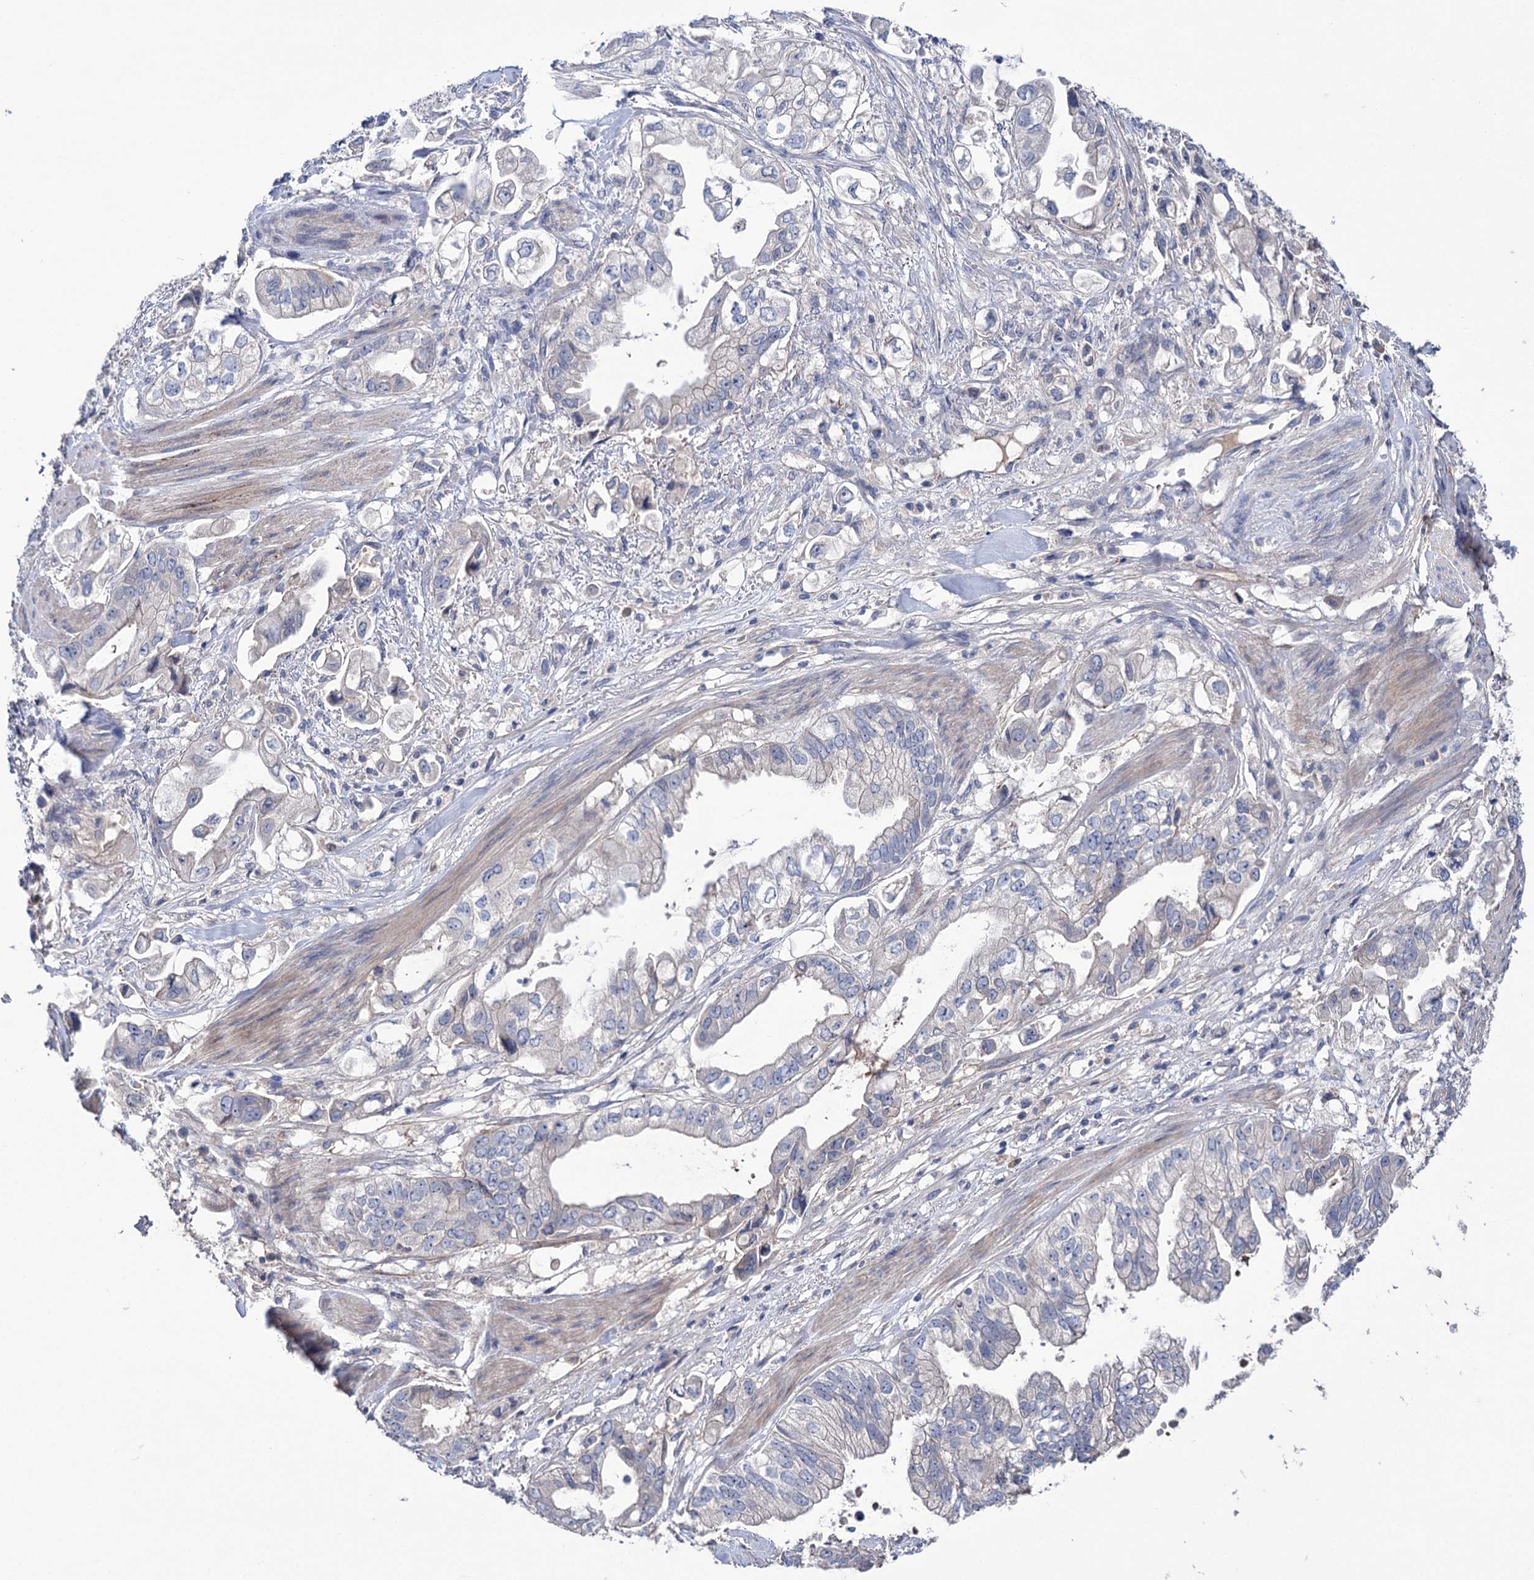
{"staining": {"intensity": "negative", "quantity": "none", "location": "none"}, "tissue": "stomach cancer", "cell_type": "Tumor cells", "image_type": "cancer", "snomed": [{"axis": "morphology", "description": "Adenocarcinoma, NOS"}, {"axis": "topography", "description": "Stomach"}], "caption": "DAB (3,3'-diaminobenzidine) immunohistochemical staining of stomach cancer (adenocarcinoma) shows no significant staining in tumor cells. (DAB IHC, high magnification).", "gene": "PPP1R32", "patient": {"sex": "male", "age": 62}}